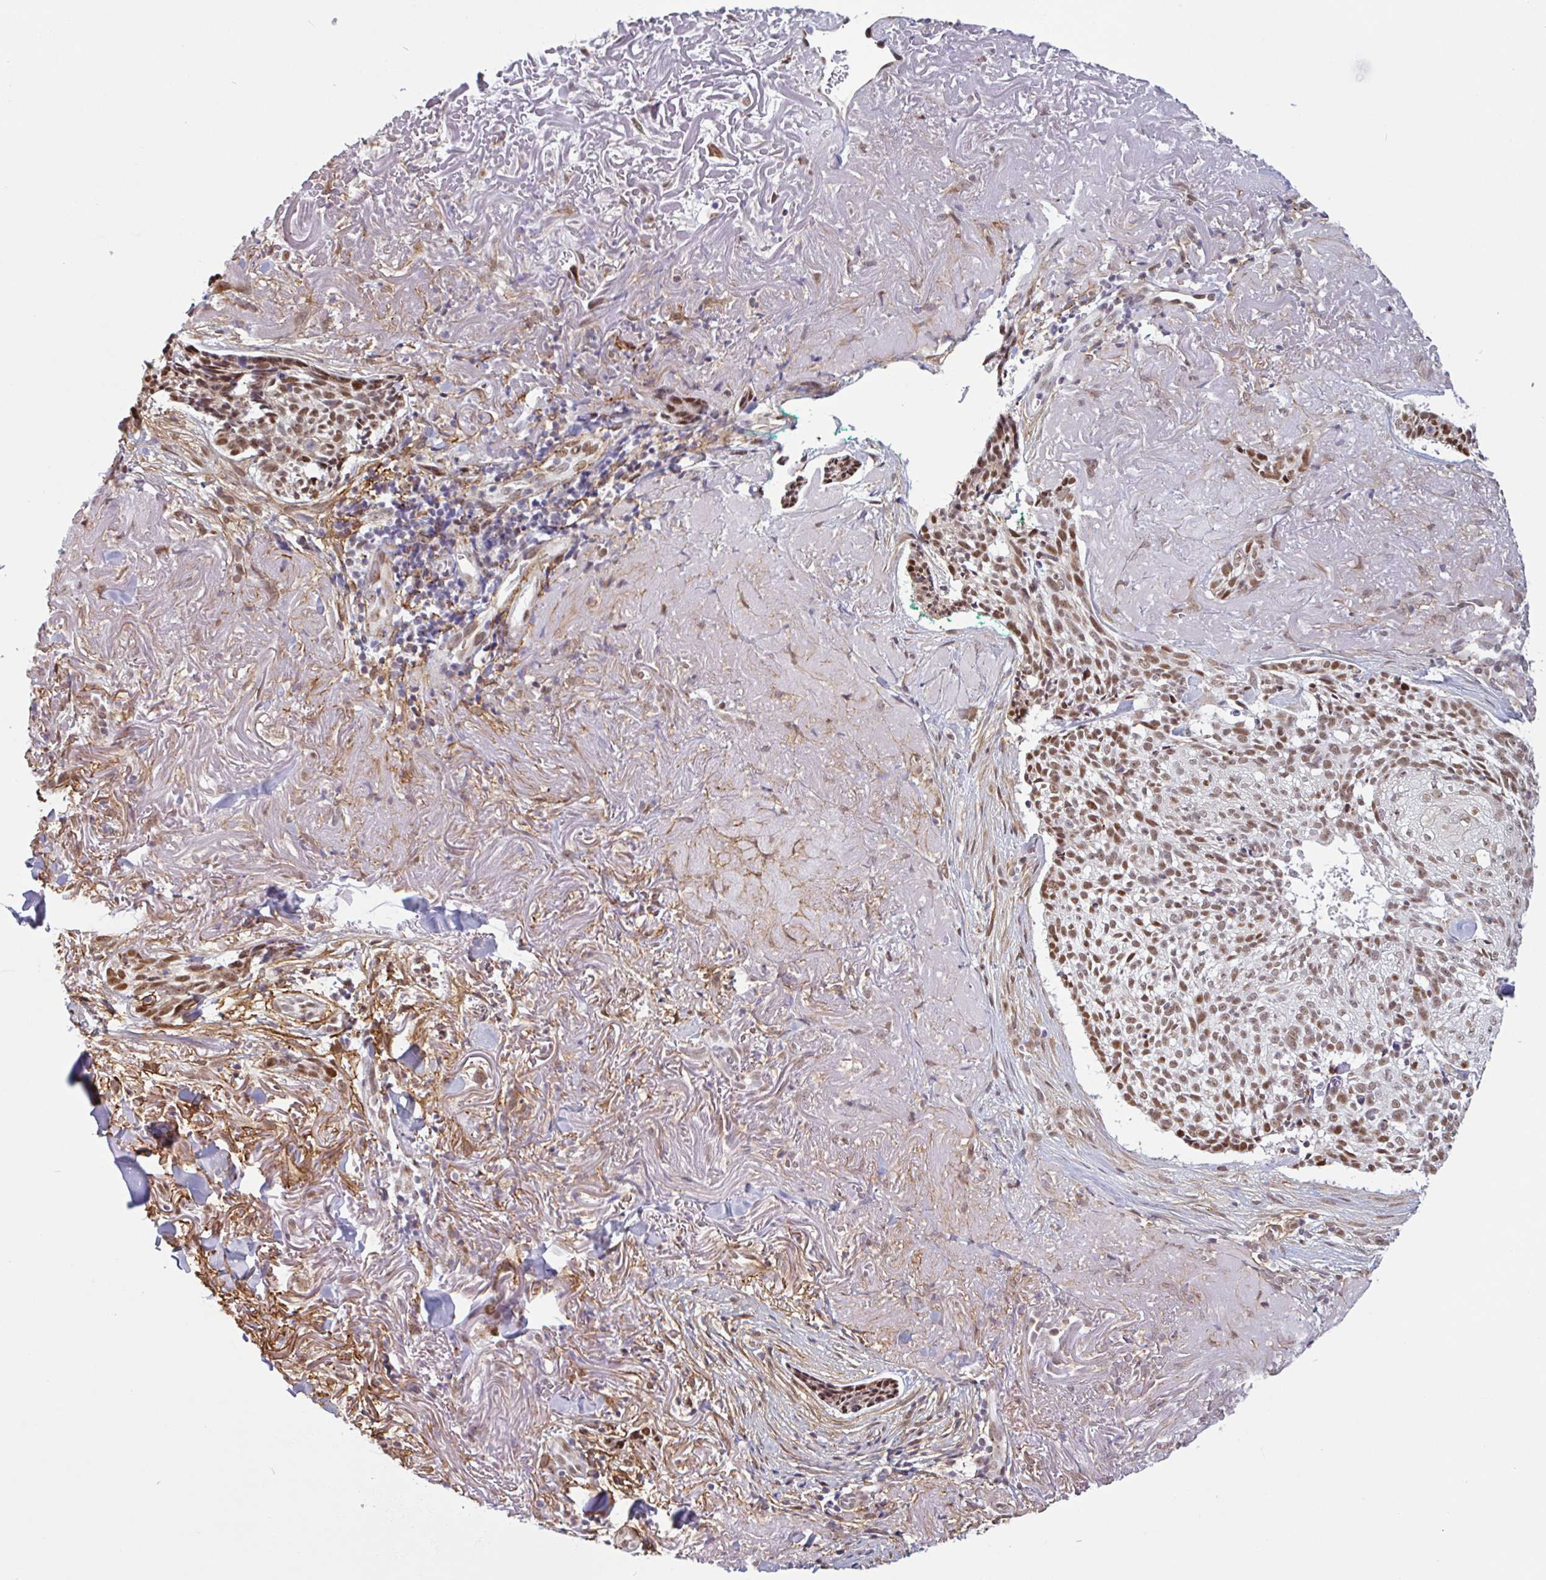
{"staining": {"intensity": "moderate", "quantity": ">75%", "location": "nuclear"}, "tissue": "skin cancer", "cell_type": "Tumor cells", "image_type": "cancer", "snomed": [{"axis": "morphology", "description": "Basal cell carcinoma"}, {"axis": "topography", "description": "Skin"}, {"axis": "topography", "description": "Skin of face"}], "caption": "Skin basal cell carcinoma was stained to show a protein in brown. There is medium levels of moderate nuclear positivity in approximately >75% of tumor cells. (IHC, brightfield microscopy, high magnification).", "gene": "TMEM119", "patient": {"sex": "female", "age": 95}}